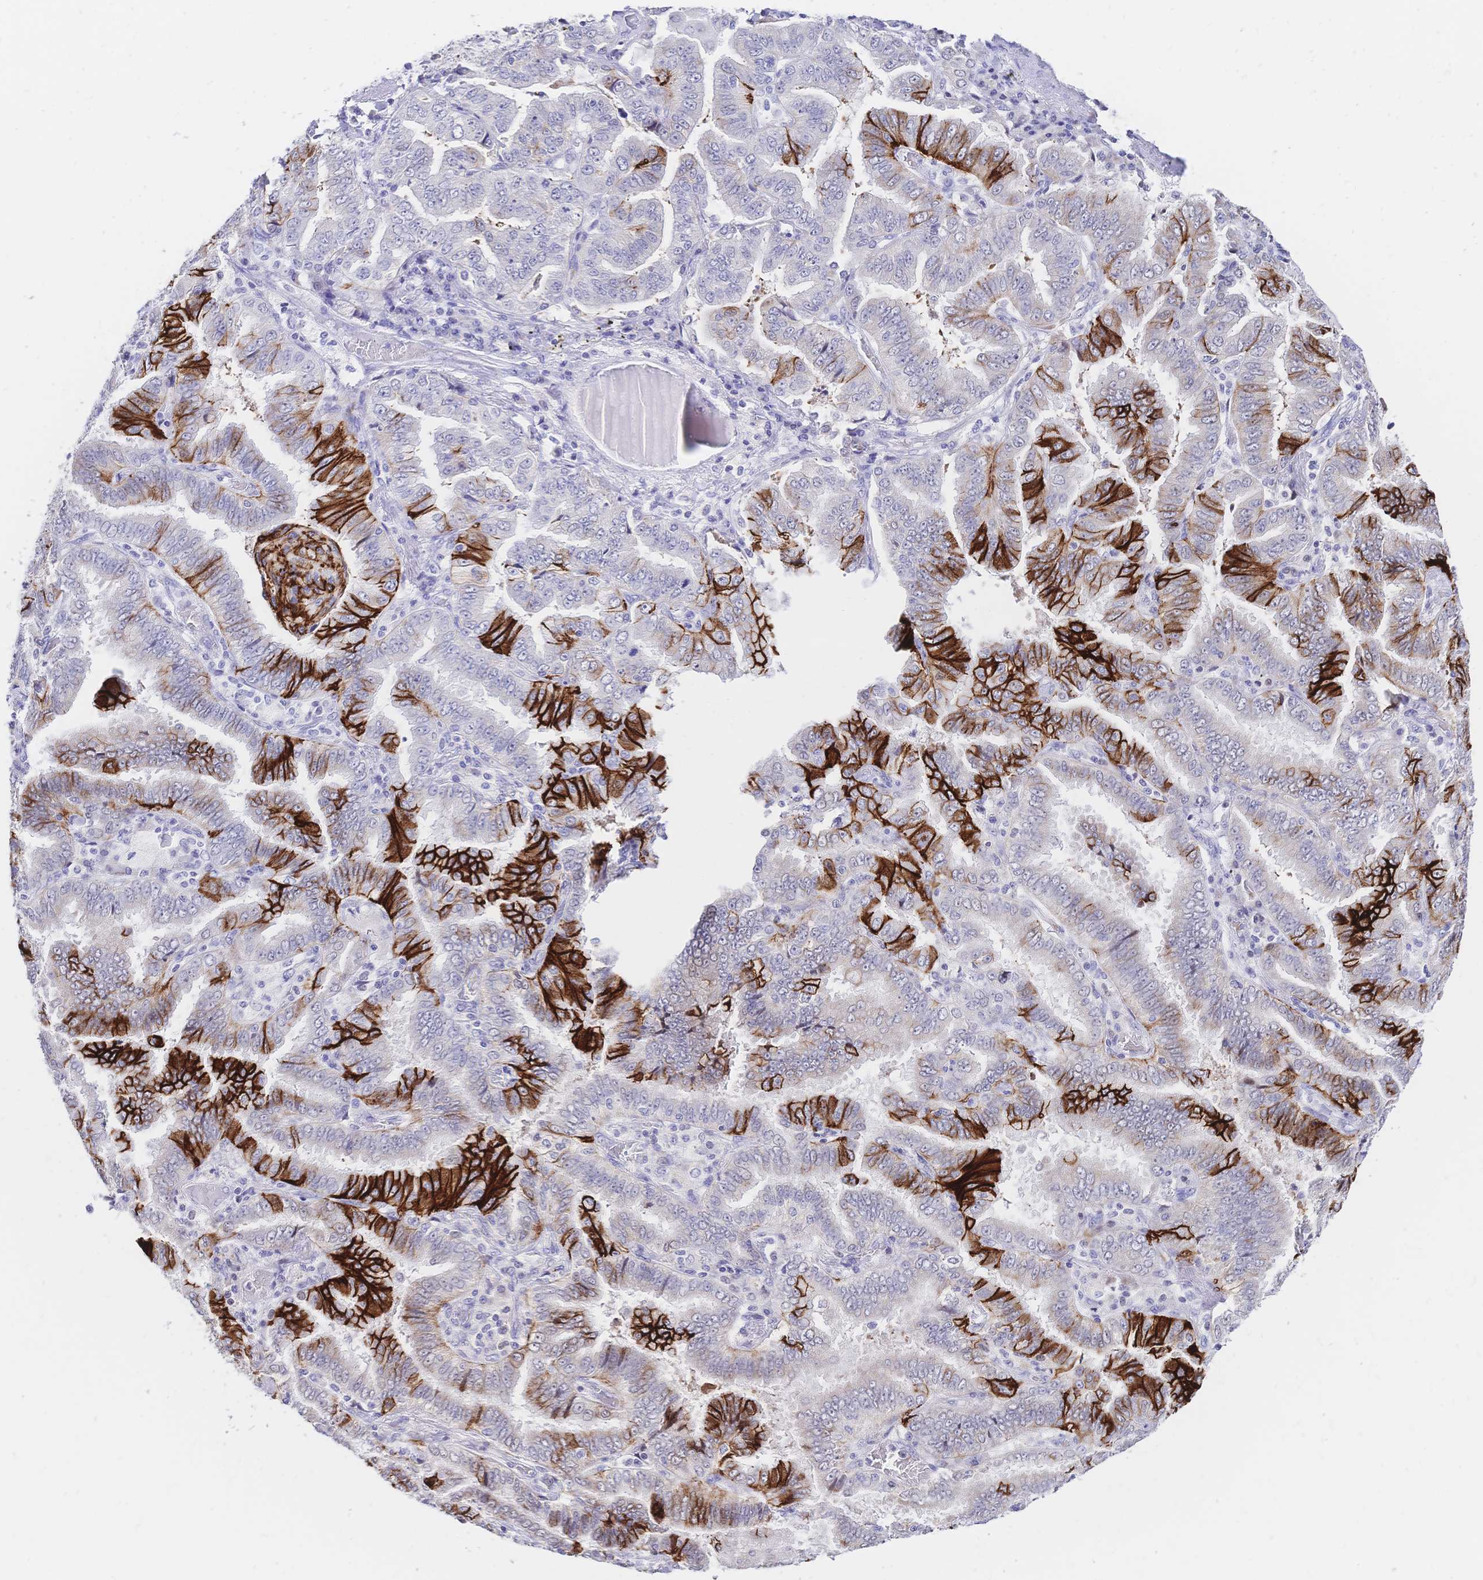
{"staining": {"intensity": "strong", "quantity": "<25%", "location": "cytoplasmic/membranous"}, "tissue": "lung cancer", "cell_type": "Tumor cells", "image_type": "cancer", "snomed": [{"axis": "morphology", "description": "Aneuploidy"}, {"axis": "morphology", "description": "Adenocarcinoma, NOS"}, {"axis": "morphology", "description": "Adenocarcinoma, metastatic, NOS"}, {"axis": "topography", "description": "Lymph node"}, {"axis": "topography", "description": "Lung"}], "caption": "Strong cytoplasmic/membranous protein staining is identified in approximately <25% of tumor cells in lung metastatic adenocarcinoma.", "gene": "CLEC18B", "patient": {"sex": "female", "age": 48}}